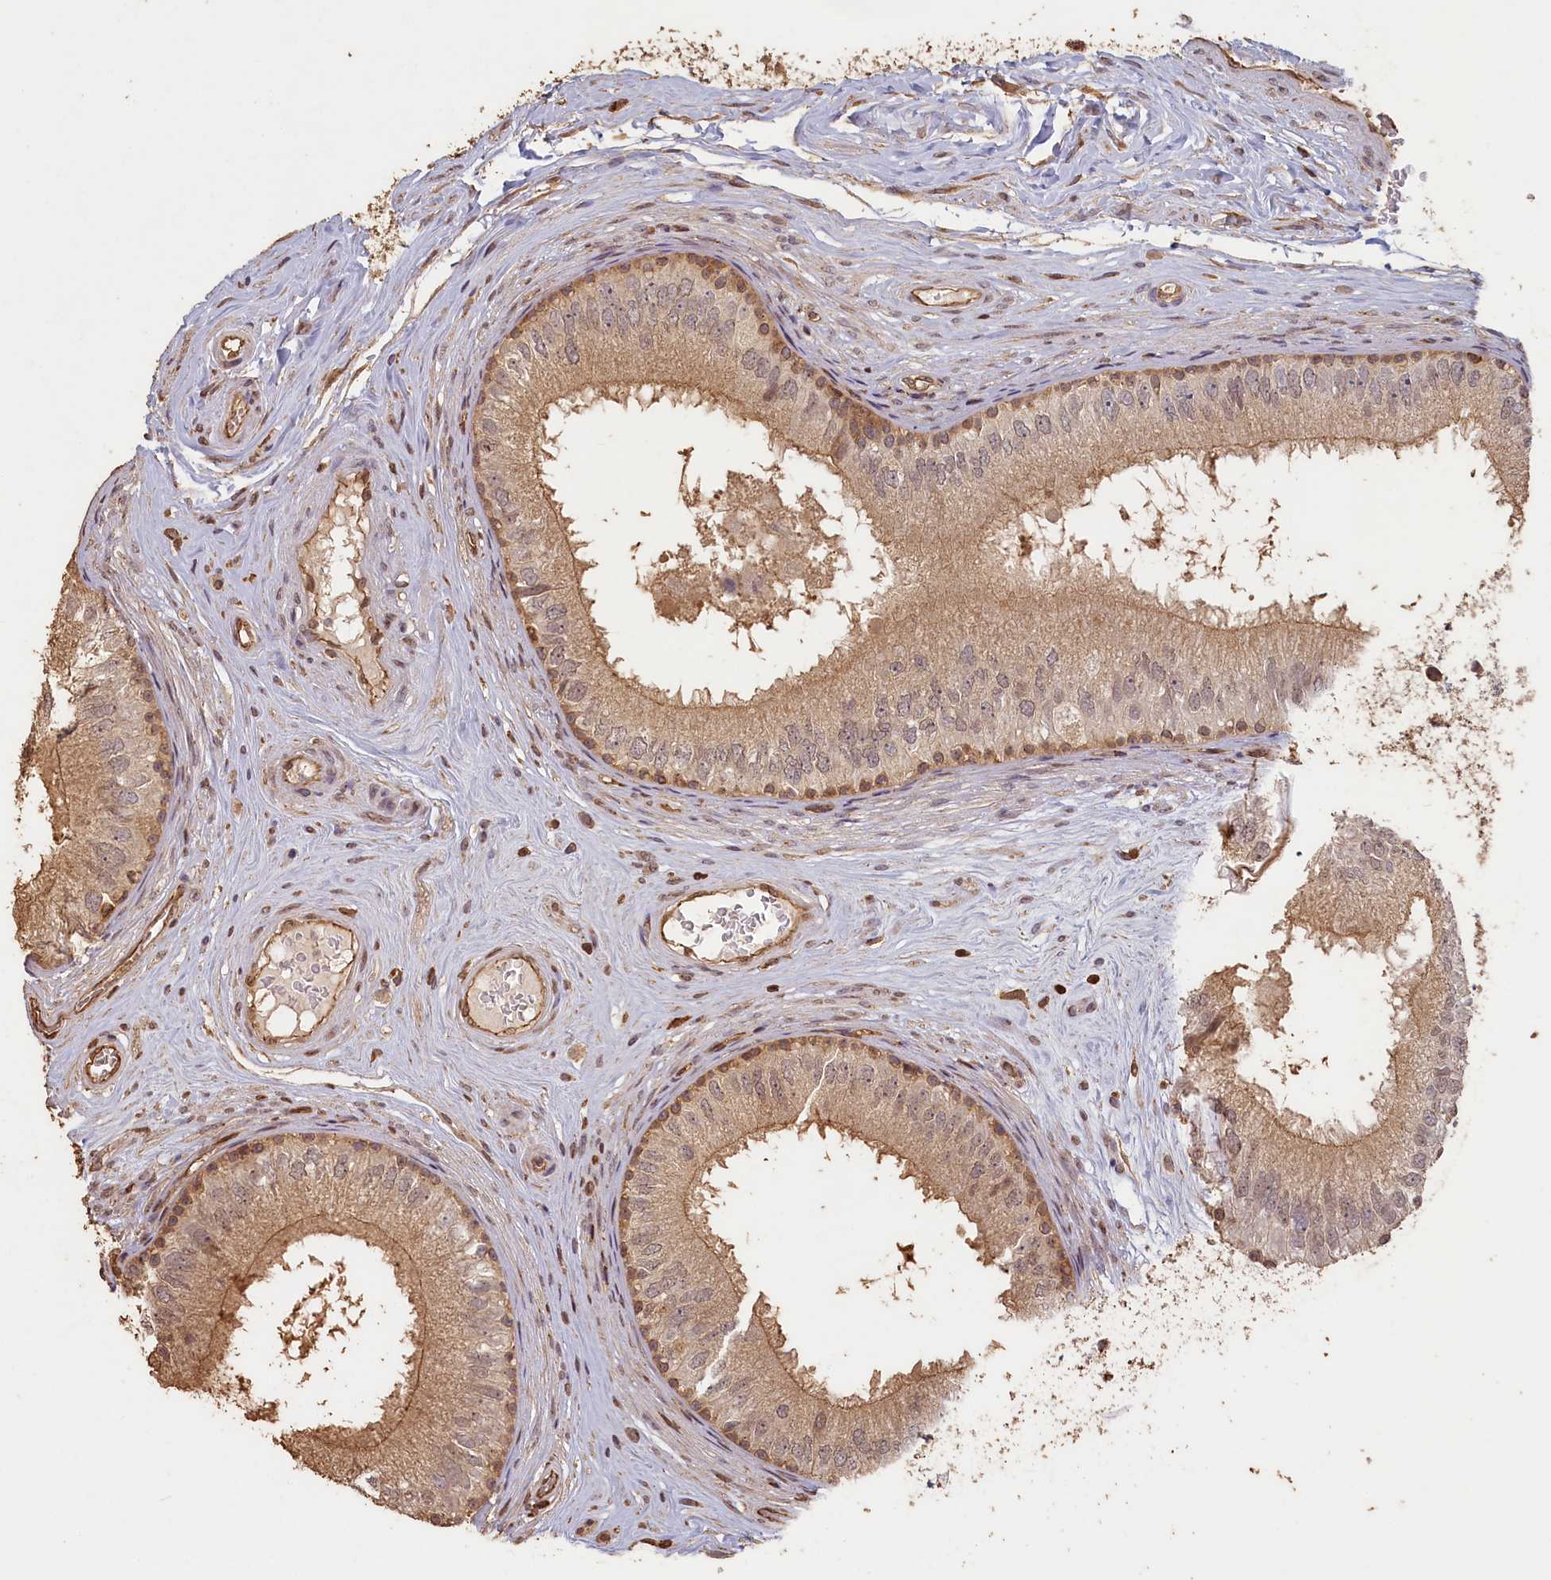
{"staining": {"intensity": "moderate", "quantity": ">75%", "location": "cytoplasmic/membranous,nuclear"}, "tissue": "epididymis", "cell_type": "Glandular cells", "image_type": "normal", "snomed": [{"axis": "morphology", "description": "Normal tissue, NOS"}, {"axis": "topography", "description": "Epididymis"}], "caption": "High-power microscopy captured an IHC photomicrograph of normal epididymis, revealing moderate cytoplasmic/membranous,nuclear positivity in approximately >75% of glandular cells. The staining was performed using DAB, with brown indicating positive protein expression. Nuclei are stained blue with hematoxylin.", "gene": "MADD", "patient": {"sex": "male", "age": 33}}